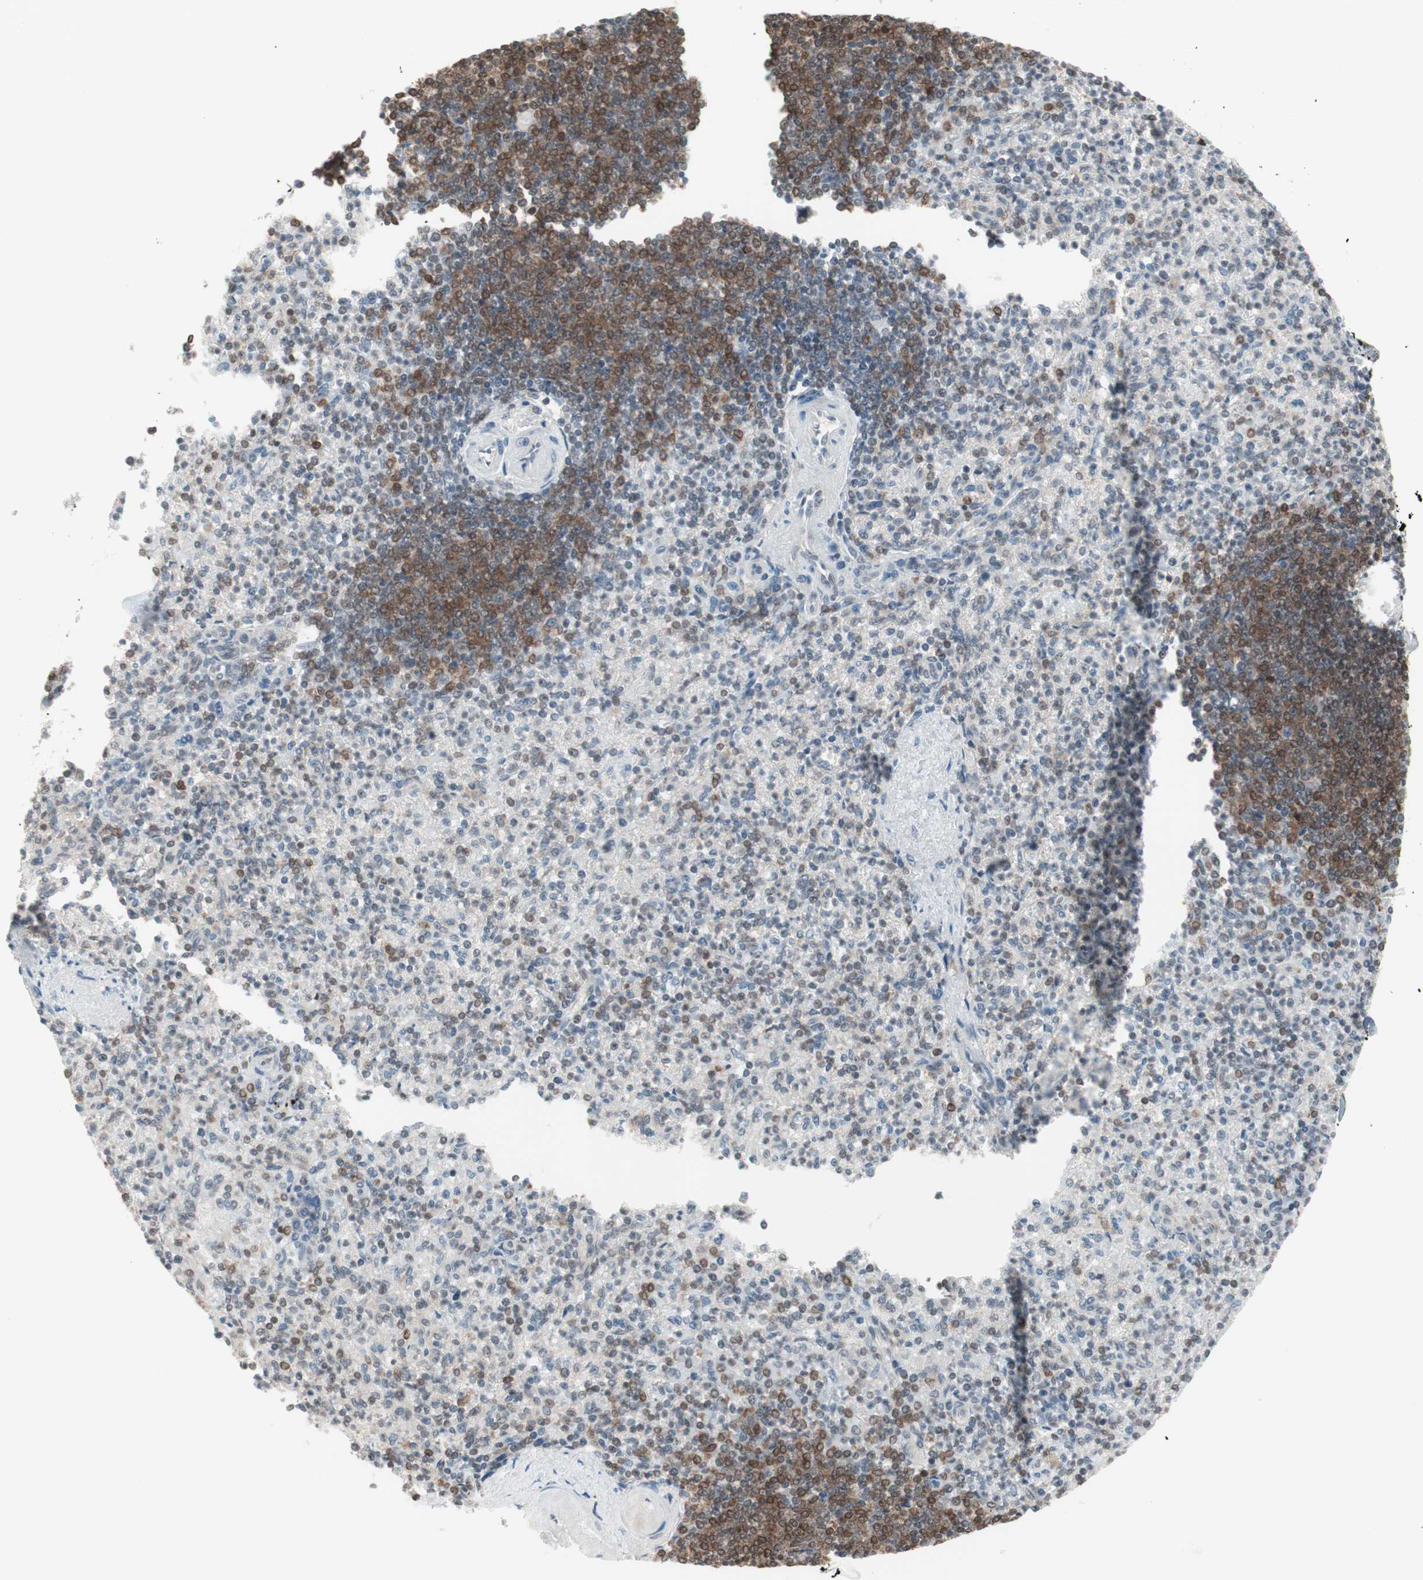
{"staining": {"intensity": "moderate", "quantity": "<25%", "location": "nuclear"}, "tissue": "spleen", "cell_type": "Cells in red pulp", "image_type": "normal", "snomed": [{"axis": "morphology", "description": "Normal tissue, NOS"}, {"axis": "topography", "description": "Spleen"}], "caption": "Brown immunohistochemical staining in unremarkable spleen reveals moderate nuclear expression in approximately <25% of cells in red pulp. (DAB = brown stain, brightfield microscopy at high magnification).", "gene": "UBE2I", "patient": {"sex": "female", "age": 74}}